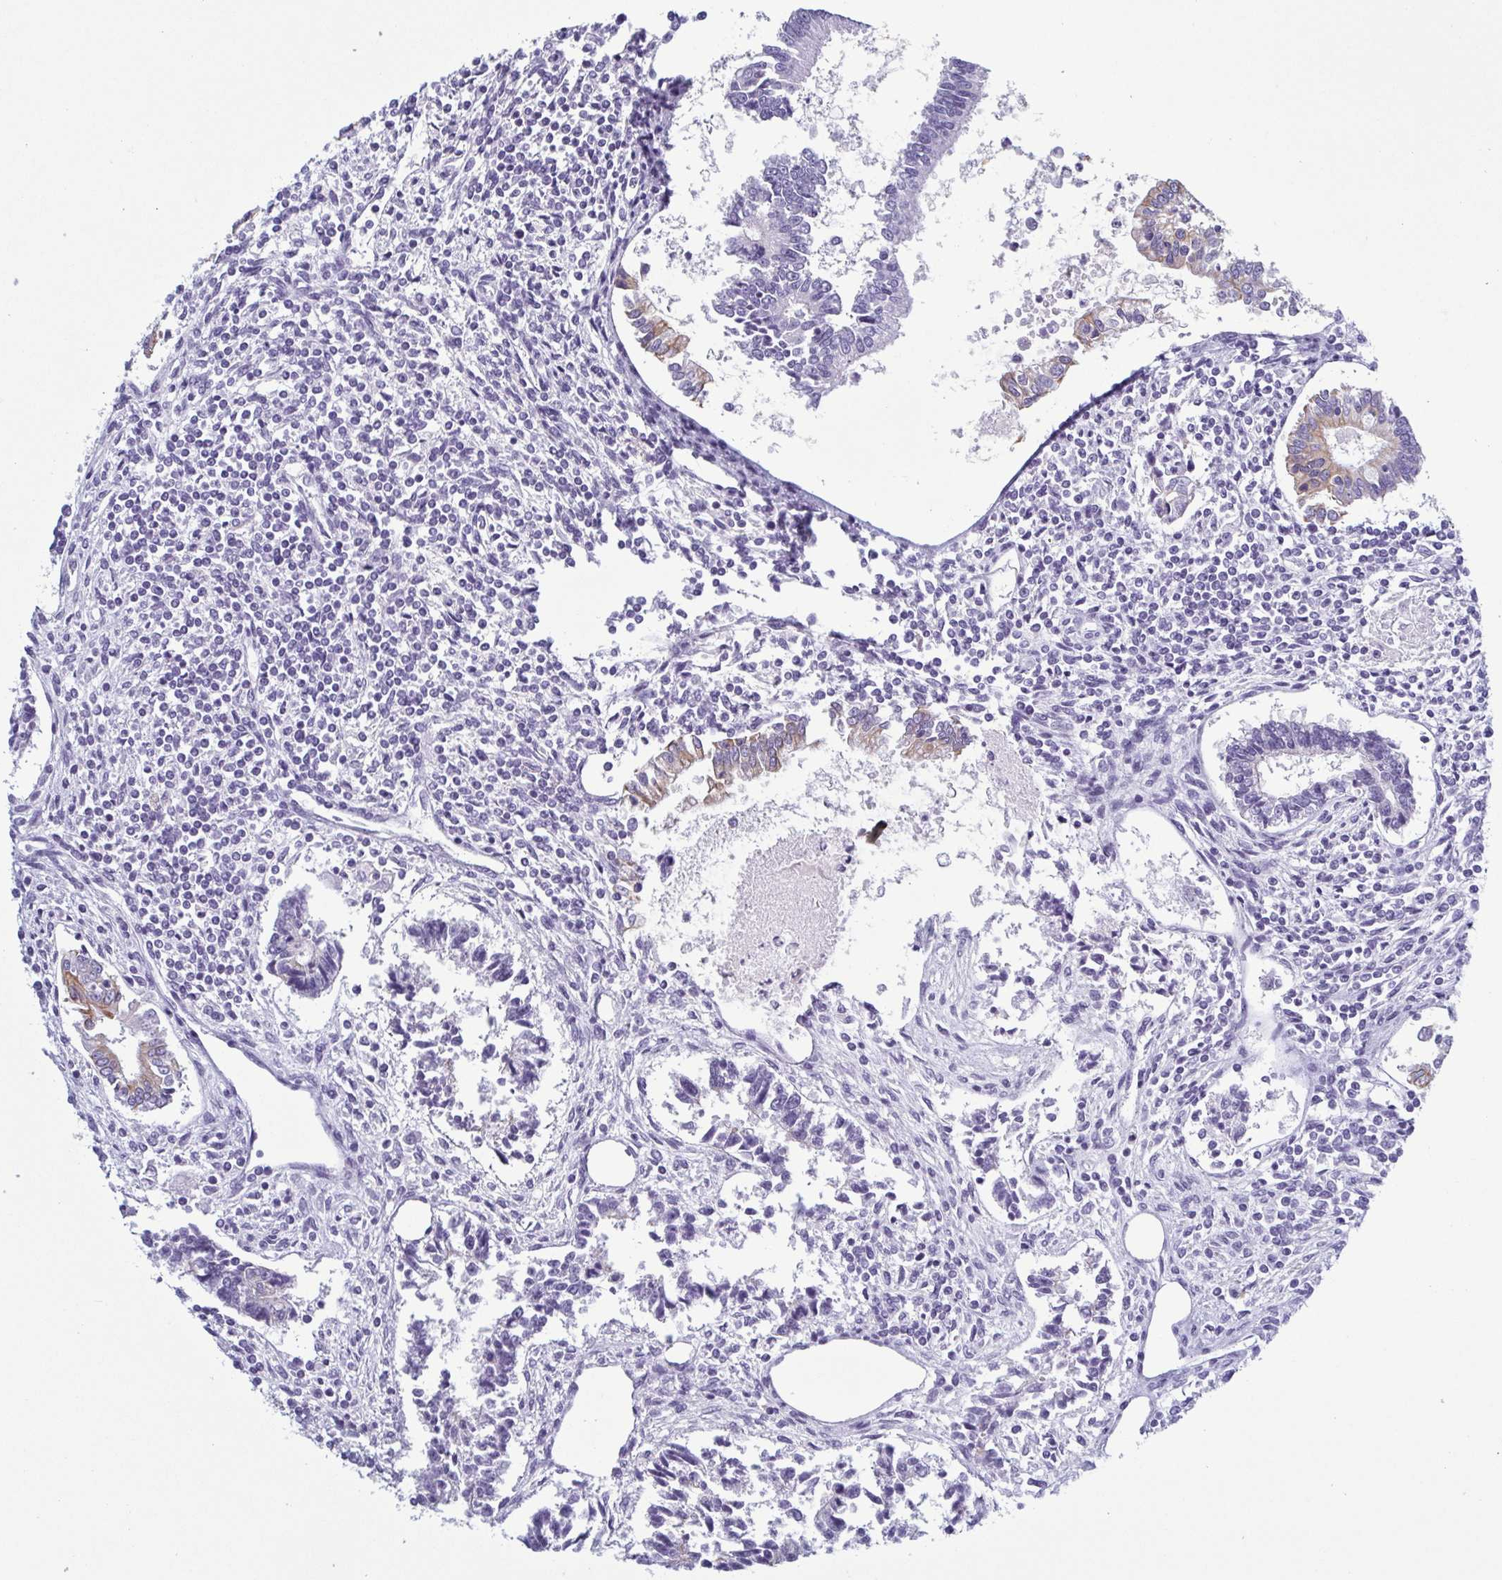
{"staining": {"intensity": "moderate", "quantity": "<25%", "location": "cytoplasmic/membranous"}, "tissue": "testis cancer", "cell_type": "Tumor cells", "image_type": "cancer", "snomed": [{"axis": "morphology", "description": "Carcinoma, Embryonal, NOS"}, {"axis": "topography", "description": "Testis"}], "caption": "The photomicrograph demonstrates staining of testis cancer (embryonal carcinoma), revealing moderate cytoplasmic/membranous protein positivity (brown color) within tumor cells.", "gene": "KRT10", "patient": {"sex": "male", "age": 37}}